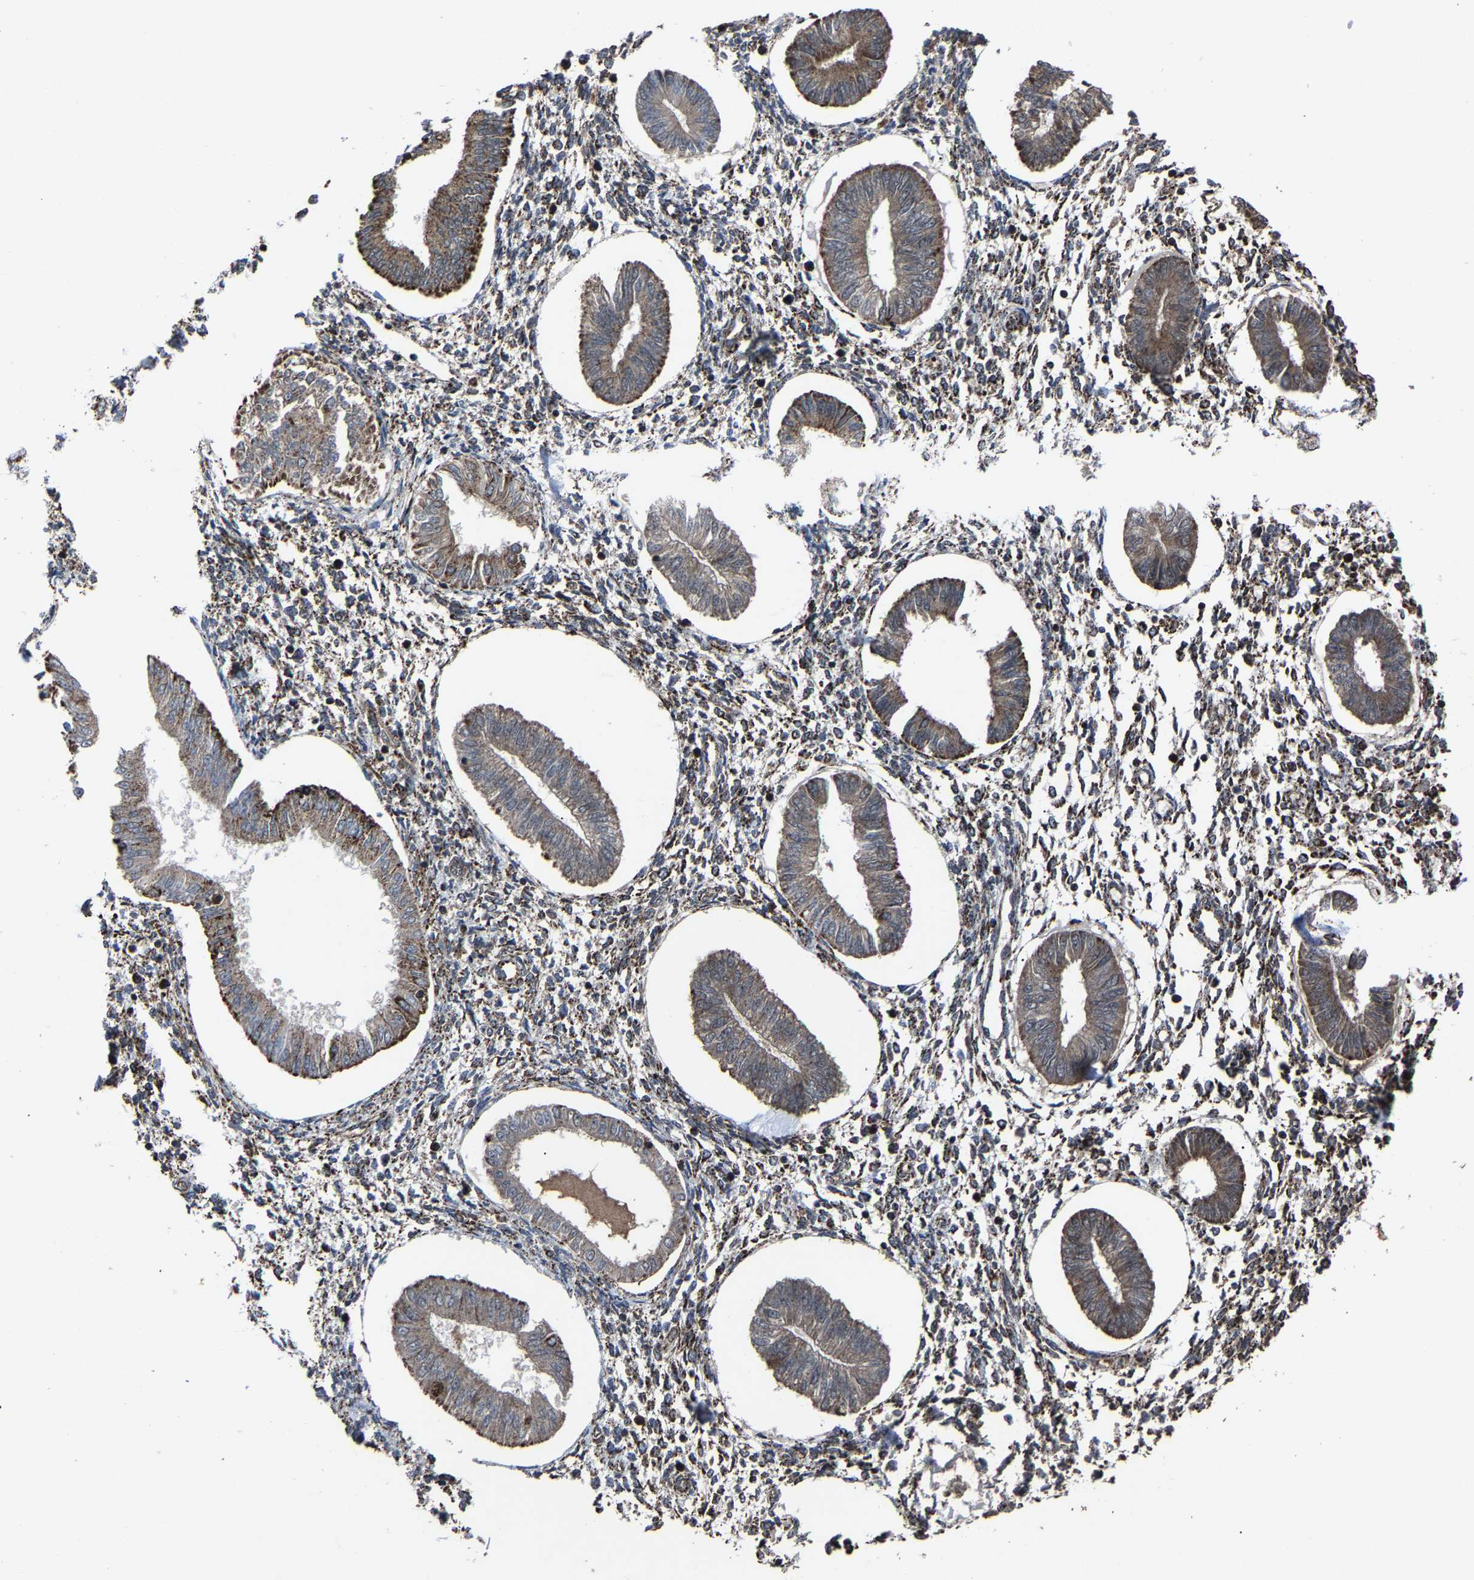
{"staining": {"intensity": "moderate", "quantity": ">75%", "location": "cytoplasmic/membranous"}, "tissue": "endometrium", "cell_type": "Cells in endometrial stroma", "image_type": "normal", "snomed": [{"axis": "morphology", "description": "Normal tissue, NOS"}, {"axis": "topography", "description": "Endometrium"}], "caption": "Protein expression analysis of normal endometrium exhibits moderate cytoplasmic/membranous positivity in about >75% of cells in endometrial stroma.", "gene": "NDUFV3", "patient": {"sex": "female", "age": 50}}